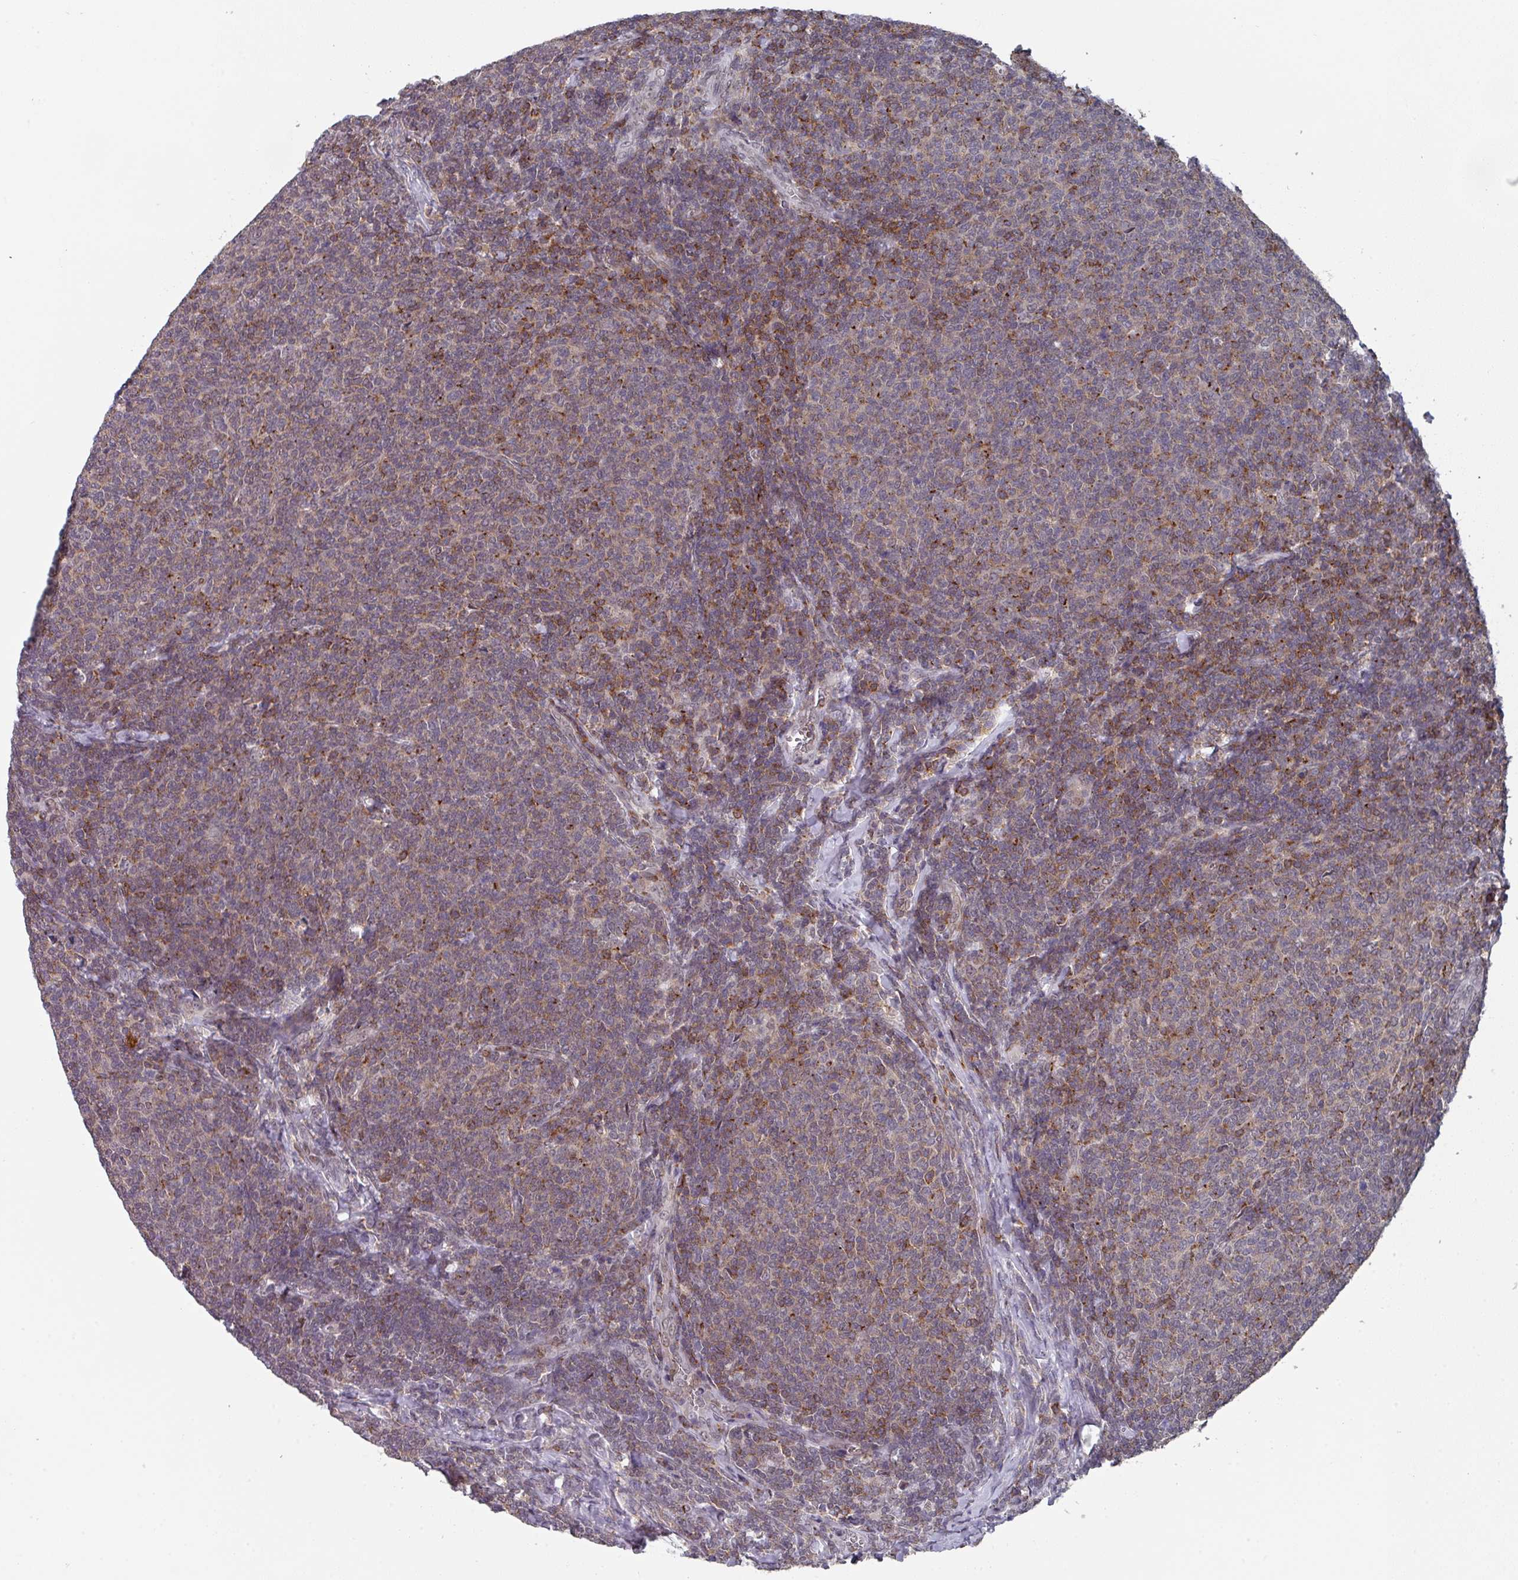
{"staining": {"intensity": "moderate", "quantity": "25%-75%", "location": "cytoplasmic/membranous"}, "tissue": "lymphoma", "cell_type": "Tumor cells", "image_type": "cancer", "snomed": [{"axis": "morphology", "description": "Malignant lymphoma, non-Hodgkin's type, Low grade"}, {"axis": "topography", "description": "Lymph node"}], "caption": "This histopathology image displays immunohistochemistry (IHC) staining of human lymphoma, with medium moderate cytoplasmic/membranous positivity in approximately 25%-75% of tumor cells.", "gene": "RASAL3", "patient": {"sex": "male", "age": 52}}